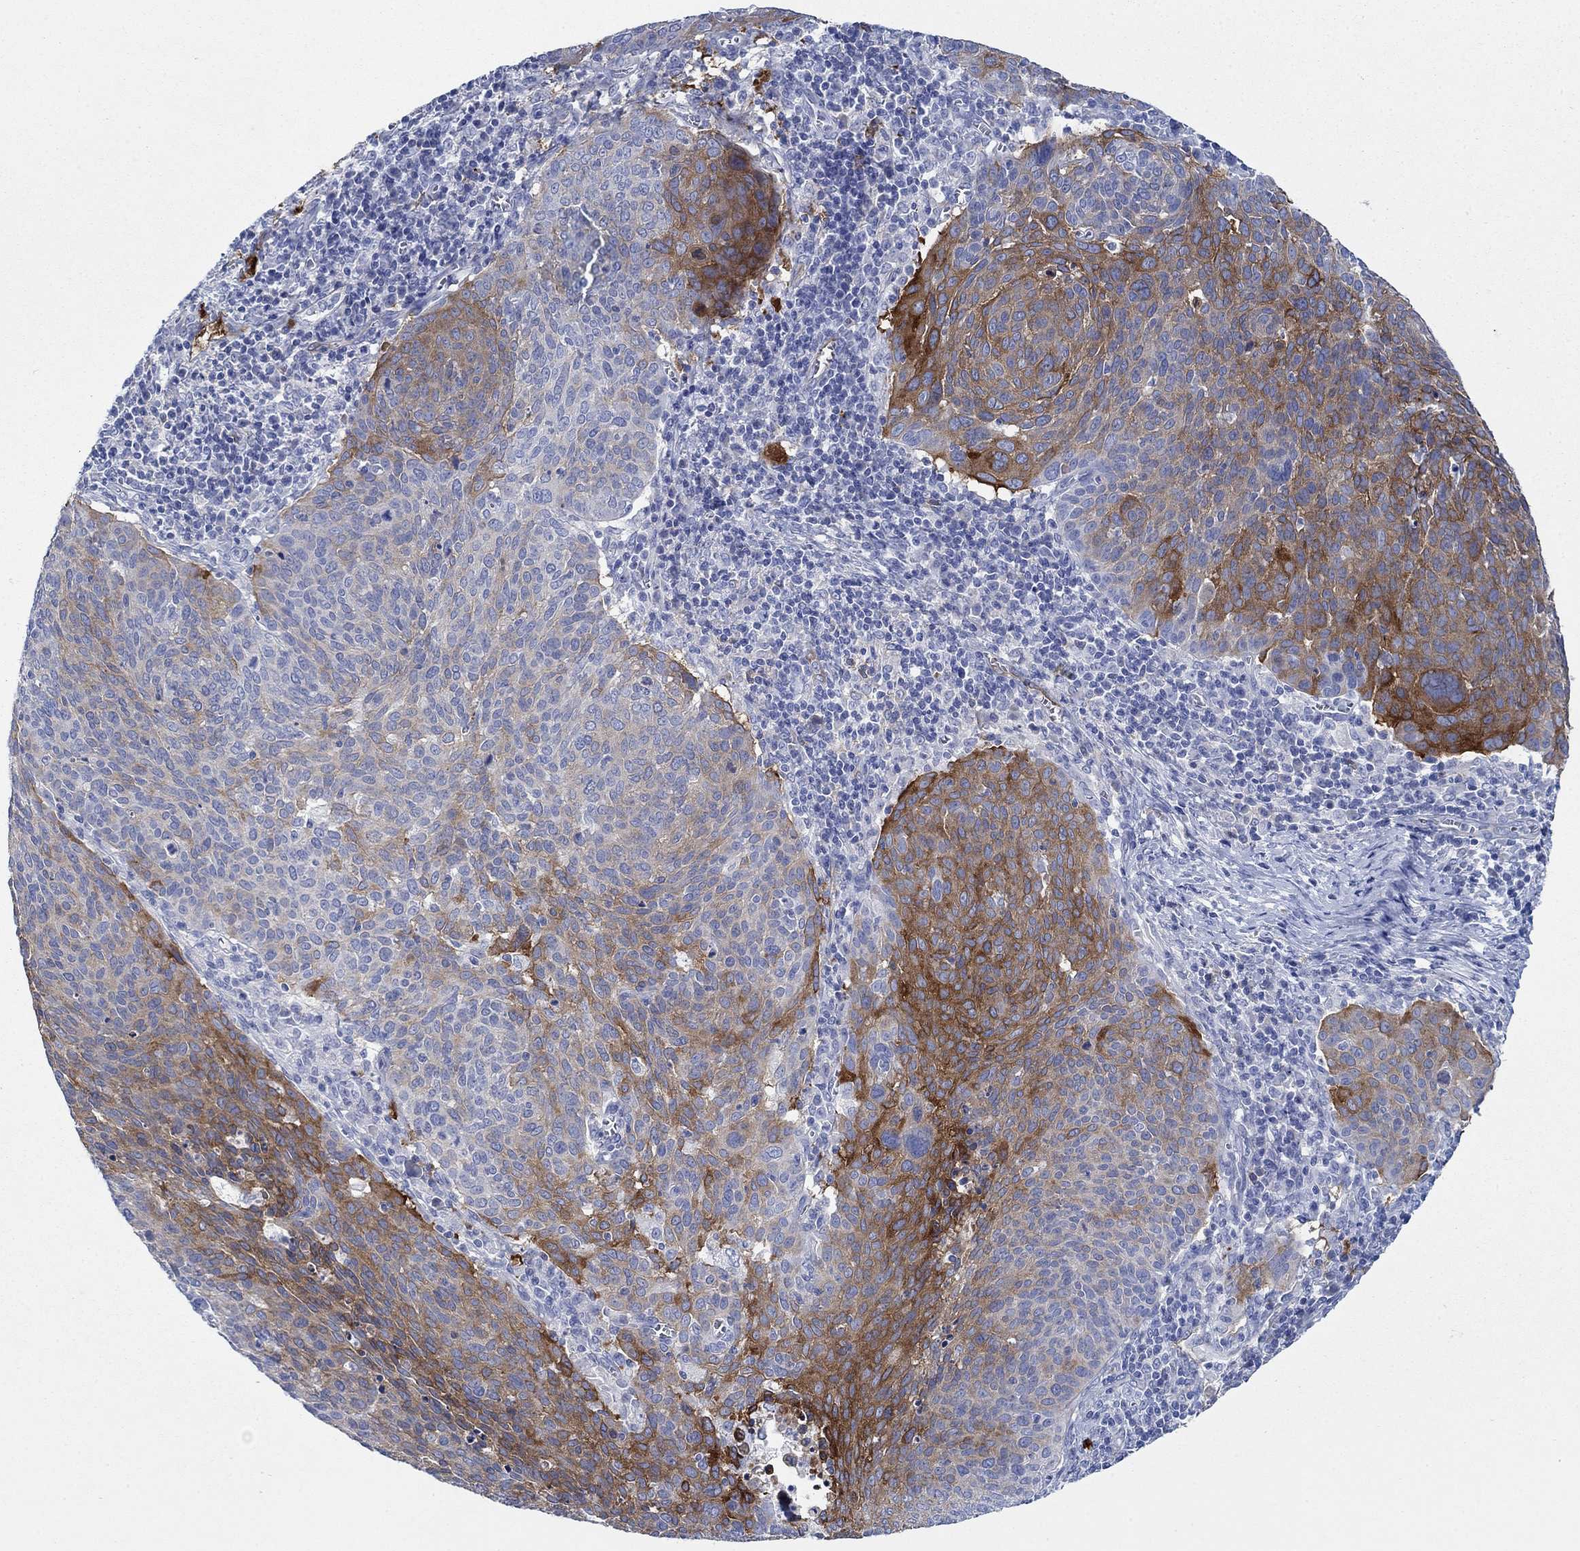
{"staining": {"intensity": "strong", "quantity": "25%-75%", "location": "cytoplasmic/membranous"}, "tissue": "cervical cancer", "cell_type": "Tumor cells", "image_type": "cancer", "snomed": [{"axis": "morphology", "description": "Squamous cell carcinoma, NOS"}, {"axis": "topography", "description": "Cervix"}], "caption": "Squamous cell carcinoma (cervical) stained for a protein (brown) demonstrates strong cytoplasmic/membranous positive staining in approximately 25%-75% of tumor cells.", "gene": "TRIM16", "patient": {"sex": "female", "age": 39}}